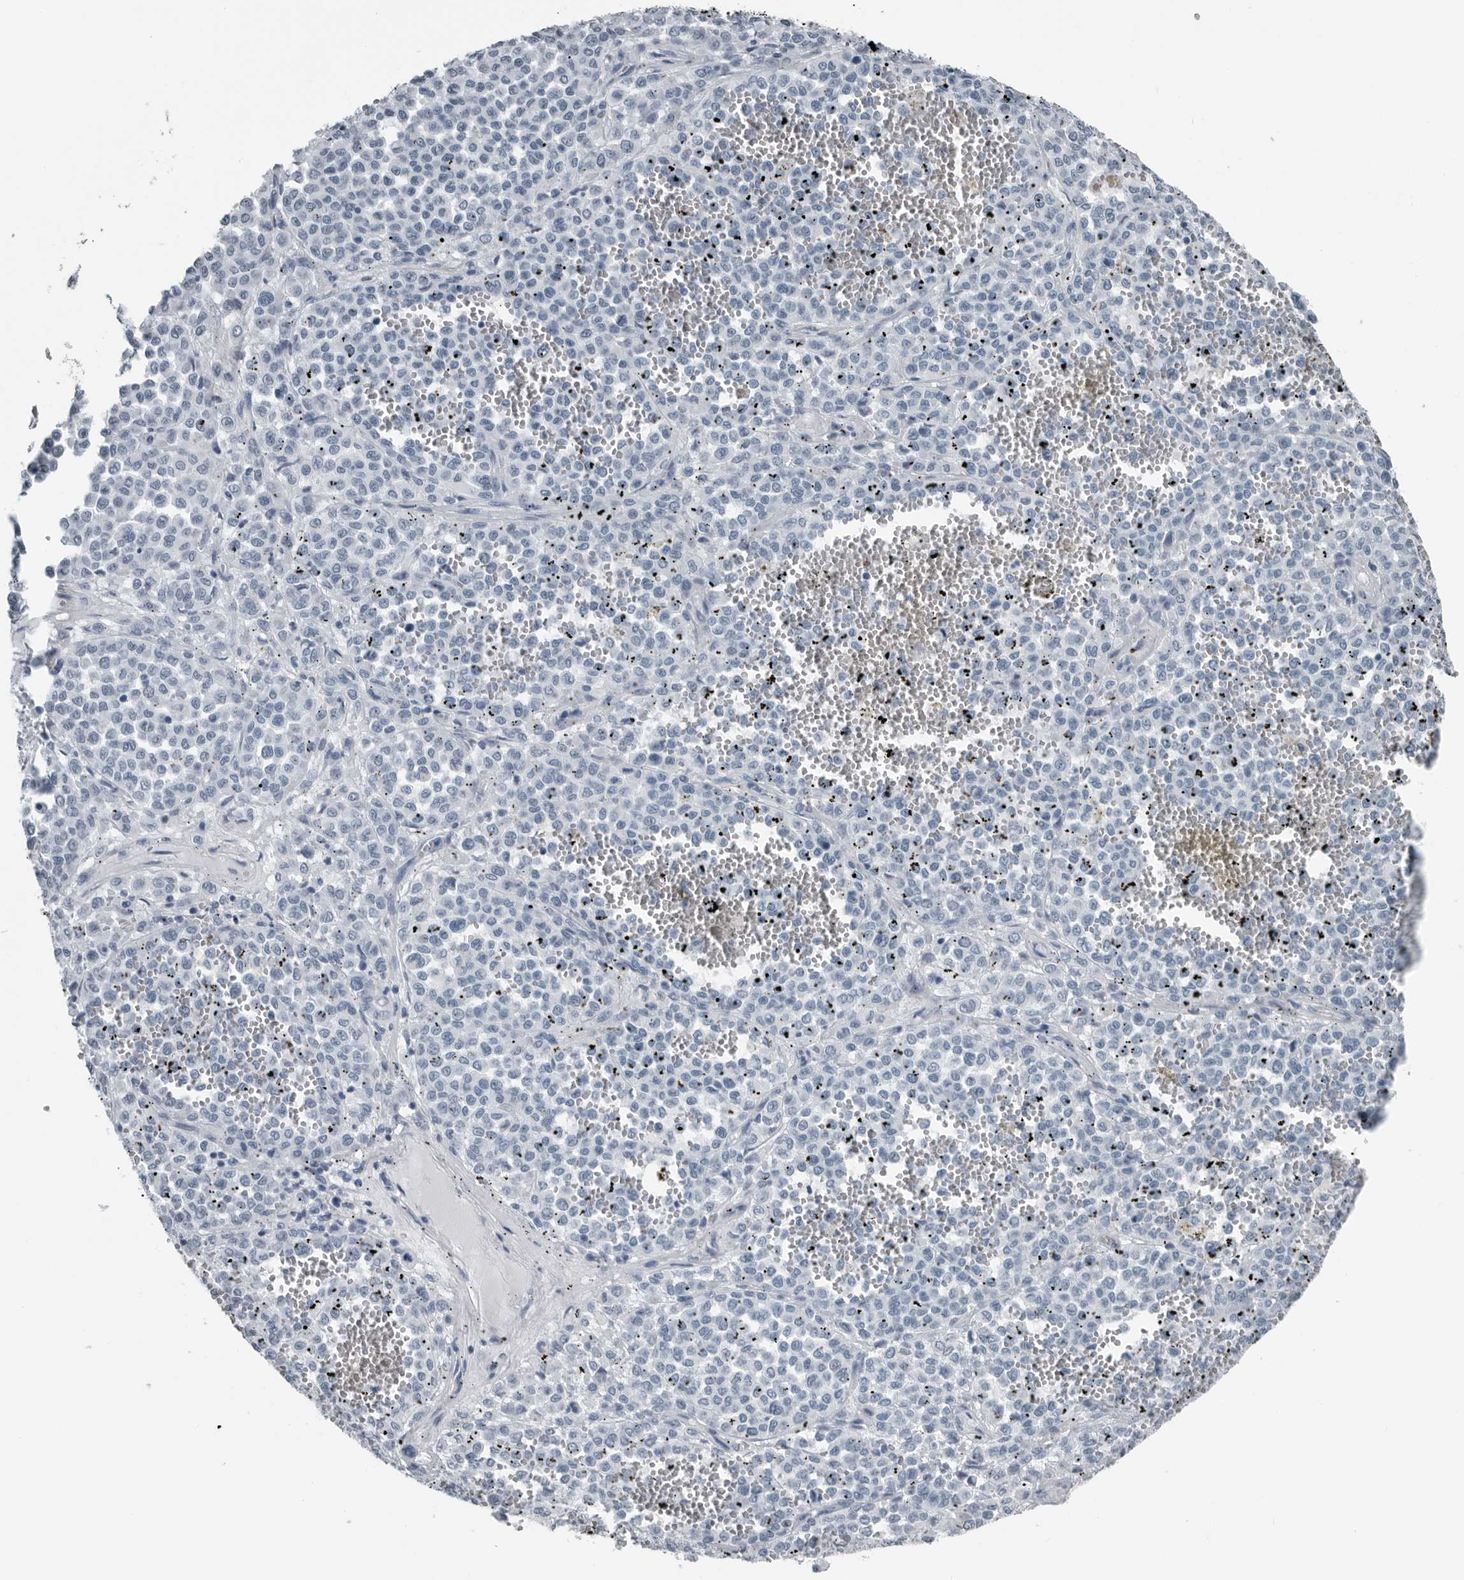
{"staining": {"intensity": "negative", "quantity": "none", "location": "none"}, "tissue": "melanoma", "cell_type": "Tumor cells", "image_type": "cancer", "snomed": [{"axis": "morphology", "description": "Malignant melanoma, Metastatic site"}, {"axis": "topography", "description": "Pancreas"}], "caption": "Malignant melanoma (metastatic site) was stained to show a protein in brown. There is no significant expression in tumor cells. (DAB IHC, high magnification).", "gene": "PRSS1", "patient": {"sex": "female", "age": 30}}